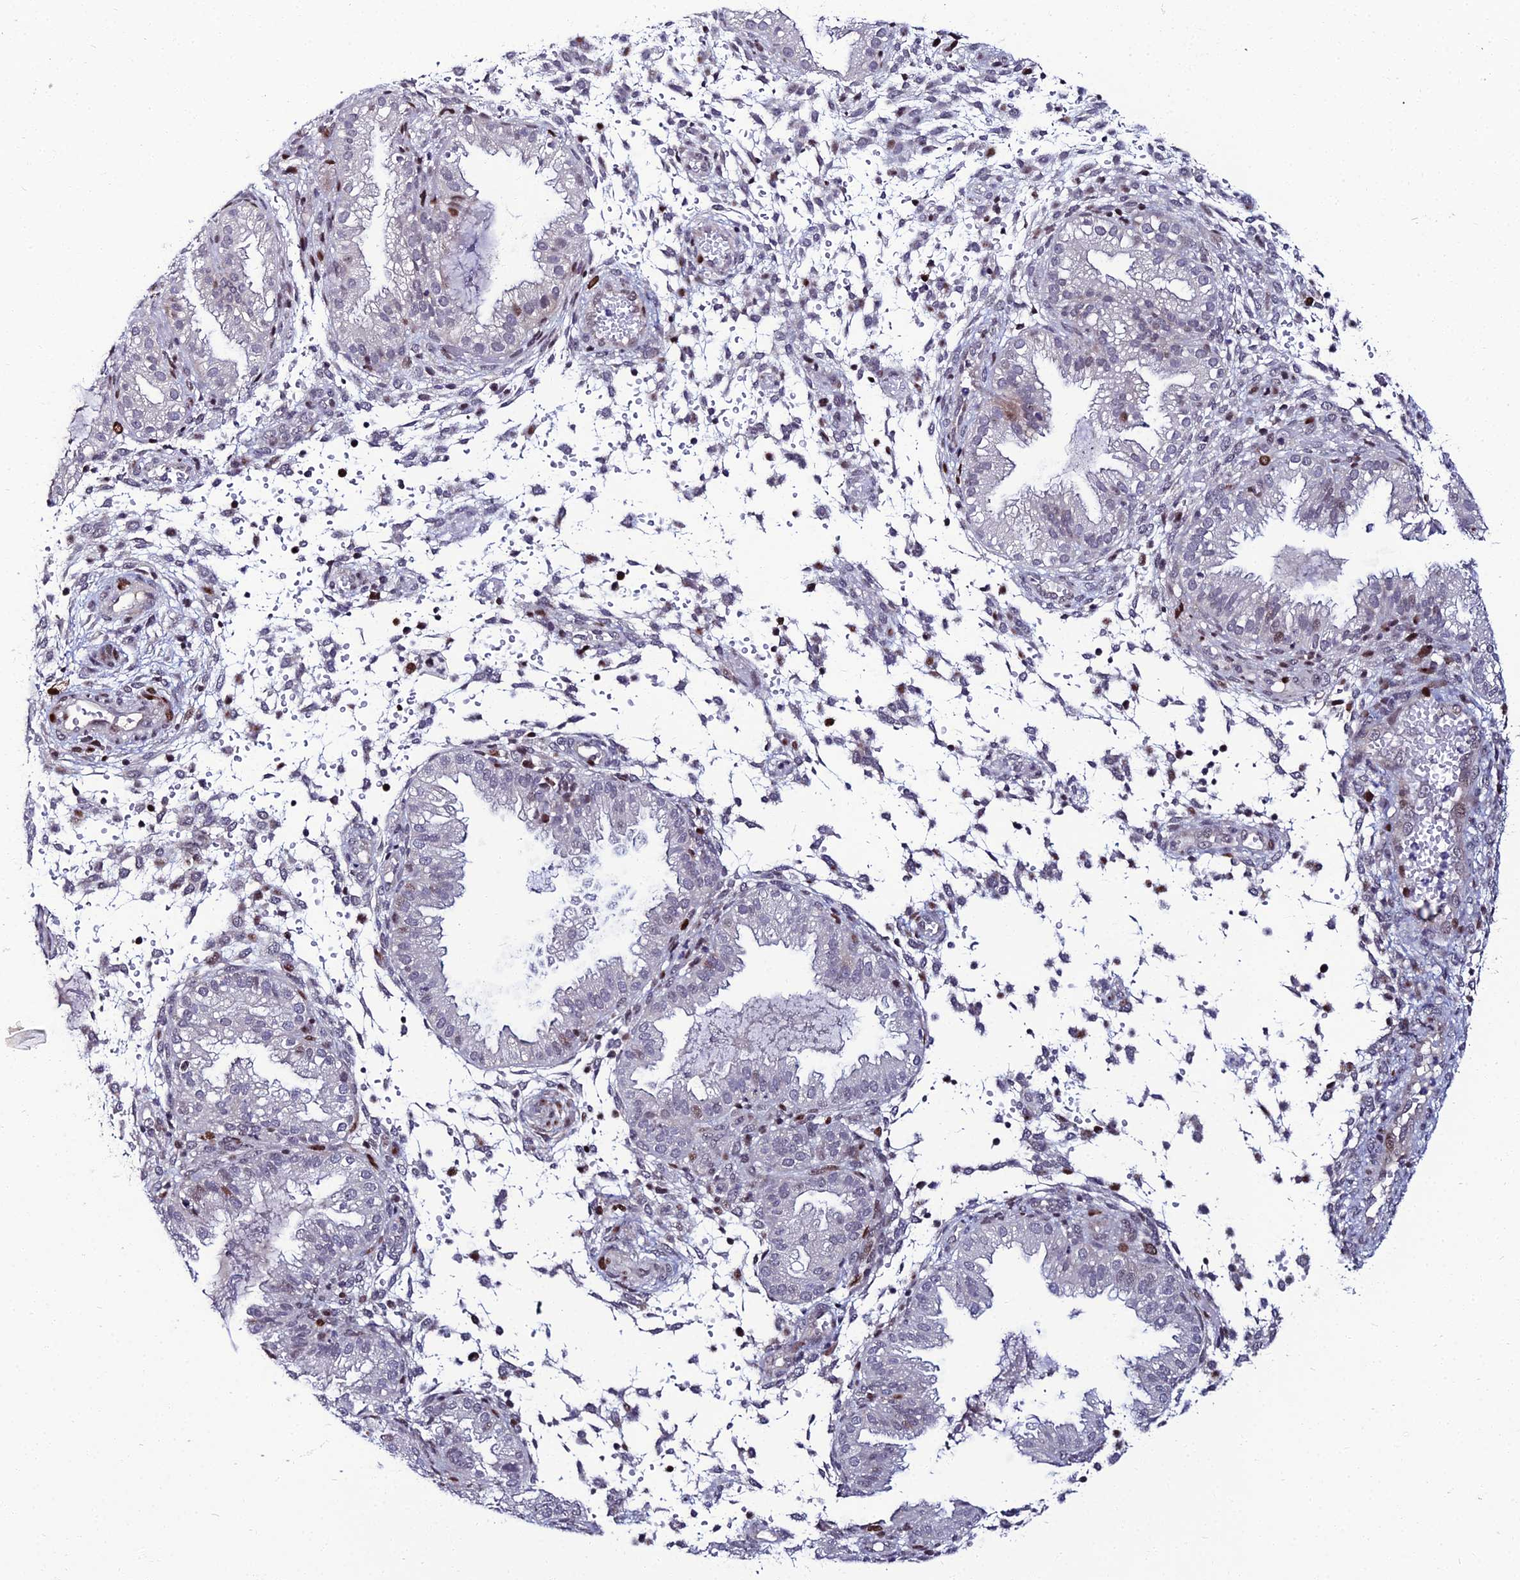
{"staining": {"intensity": "moderate", "quantity": "<25%", "location": "nuclear"}, "tissue": "endometrium", "cell_type": "Cells in endometrial stroma", "image_type": "normal", "snomed": [{"axis": "morphology", "description": "Normal tissue, NOS"}, {"axis": "topography", "description": "Endometrium"}], "caption": "Protein expression analysis of unremarkable human endometrium reveals moderate nuclear positivity in approximately <25% of cells in endometrial stroma.", "gene": "TAF9B", "patient": {"sex": "female", "age": 33}}